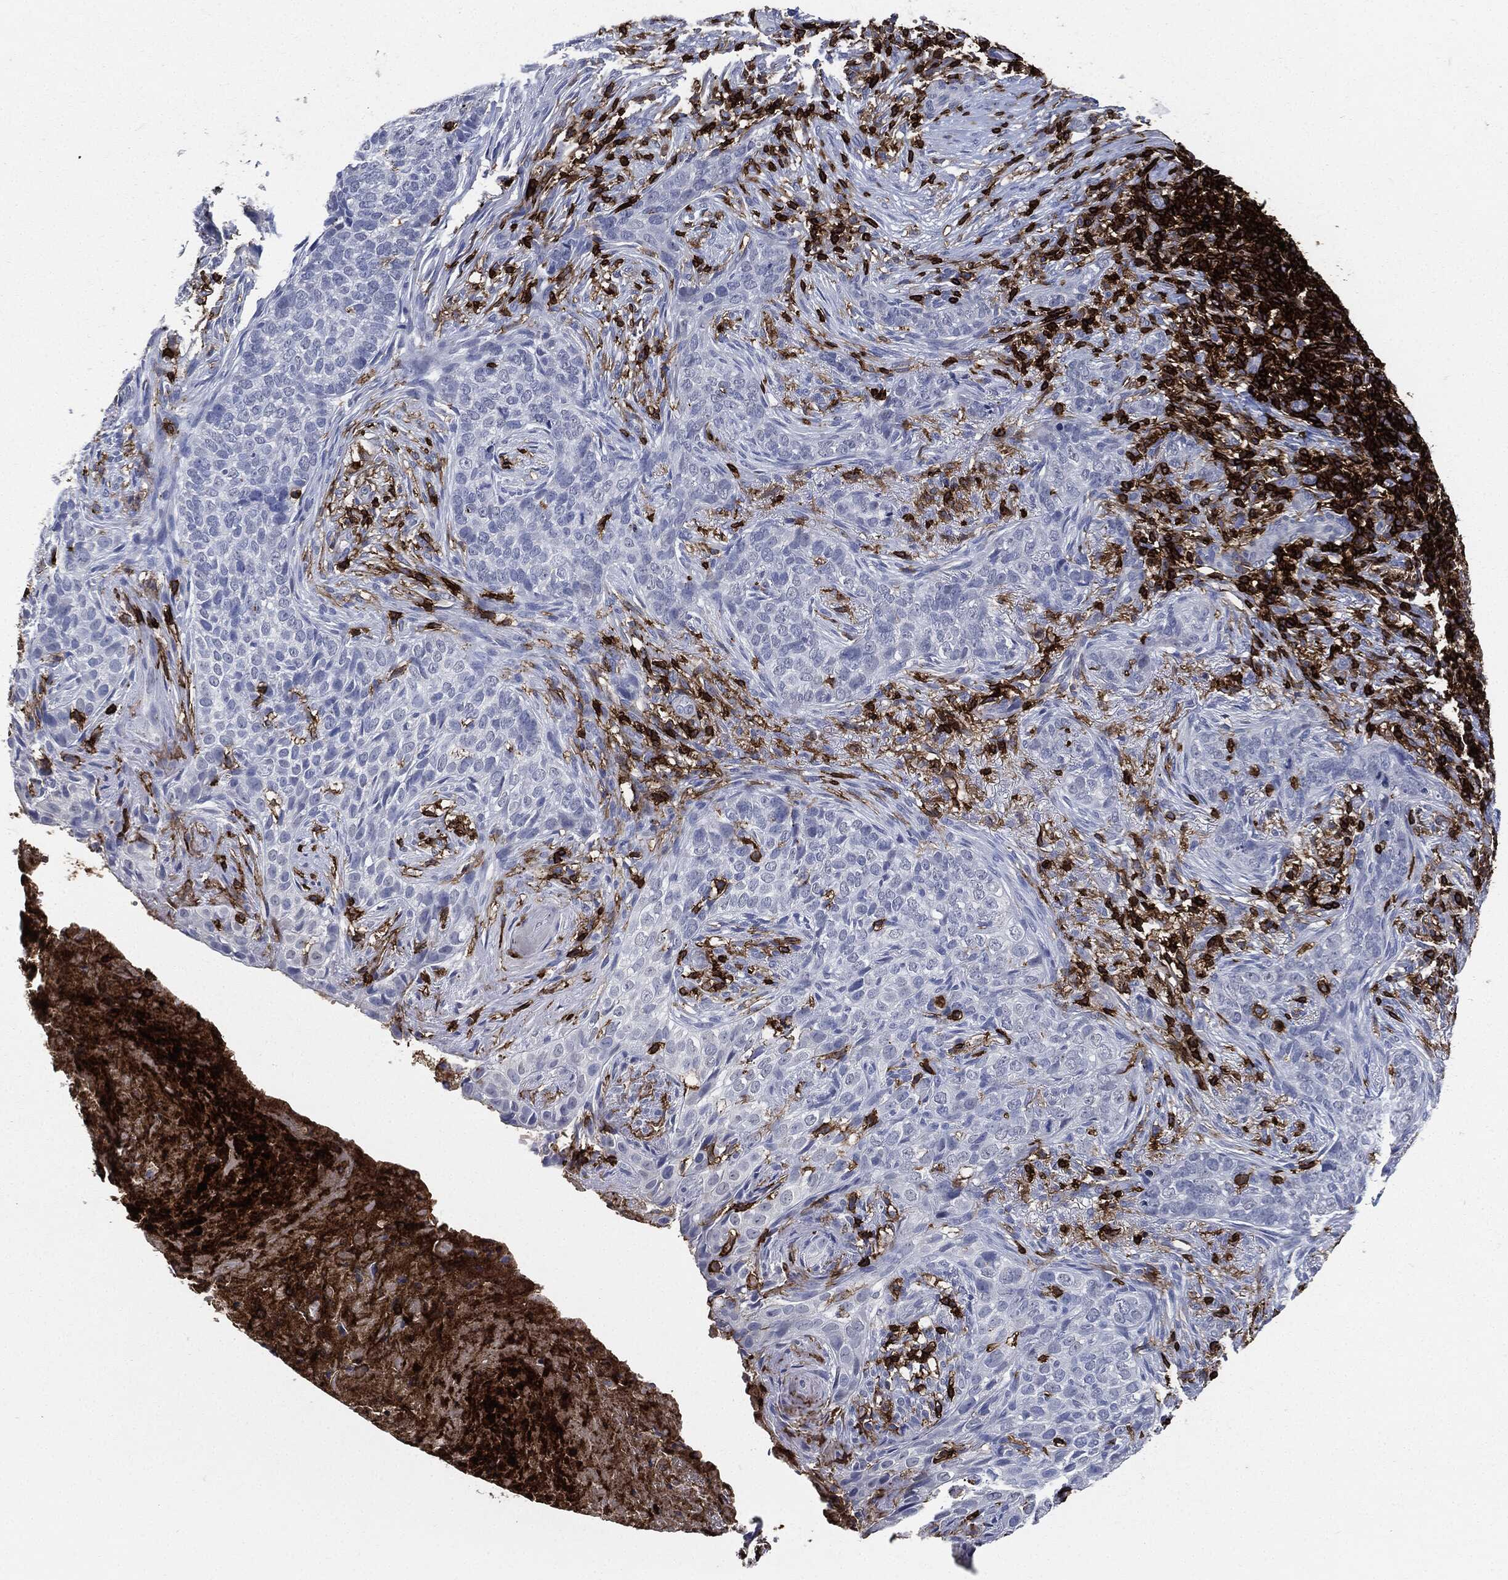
{"staining": {"intensity": "negative", "quantity": "none", "location": "none"}, "tissue": "skin cancer", "cell_type": "Tumor cells", "image_type": "cancer", "snomed": [{"axis": "morphology", "description": "Squamous cell carcinoma, NOS"}, {"axis": "topography", "description": "Skin"}], "caption": "Tumor cells are negative for brown protein staining in skin cancer.", "gene": "PTPRC", "patient": {"sex": "male", "age": 88}}